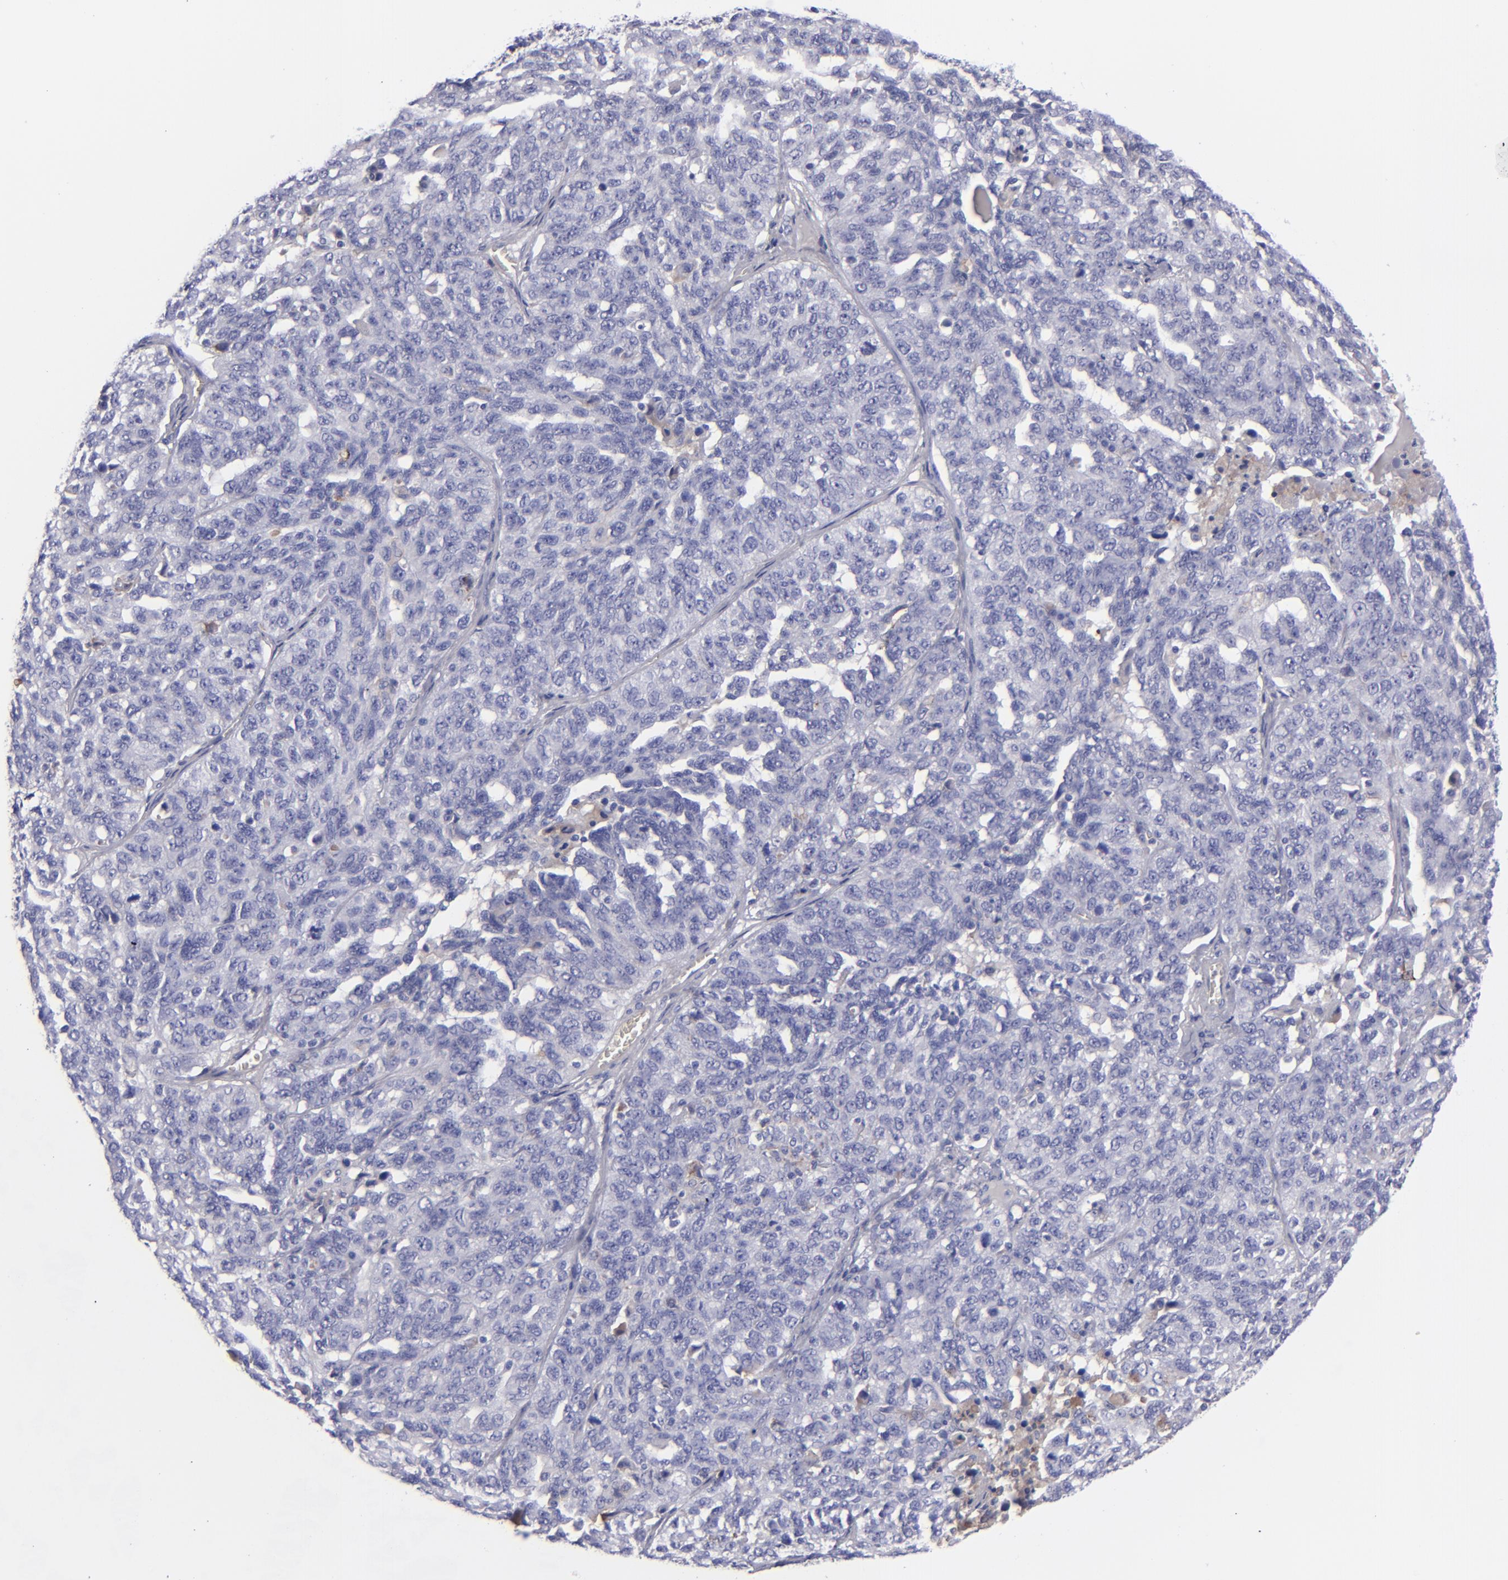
{"staining": {"intensity": "negative", "quantity": "none", "location": "none"}, "tissue": "ovarian cancer", "cell_type": "Tumor cells", "image_type": "cancer", "snomed": [{"axis": "morphology", "description": "Cystadenocarcinoma, serous, NOS"}, {"axis": "topography", "description": "Ovary"}], "caption": "IHC image of human ovarian serous cystadenocarcinoma stained for a protein (brown), which shows no staining in tumor cells.", "gene": "ANPEP", "patient": {"sex": "female", "age": 71}}